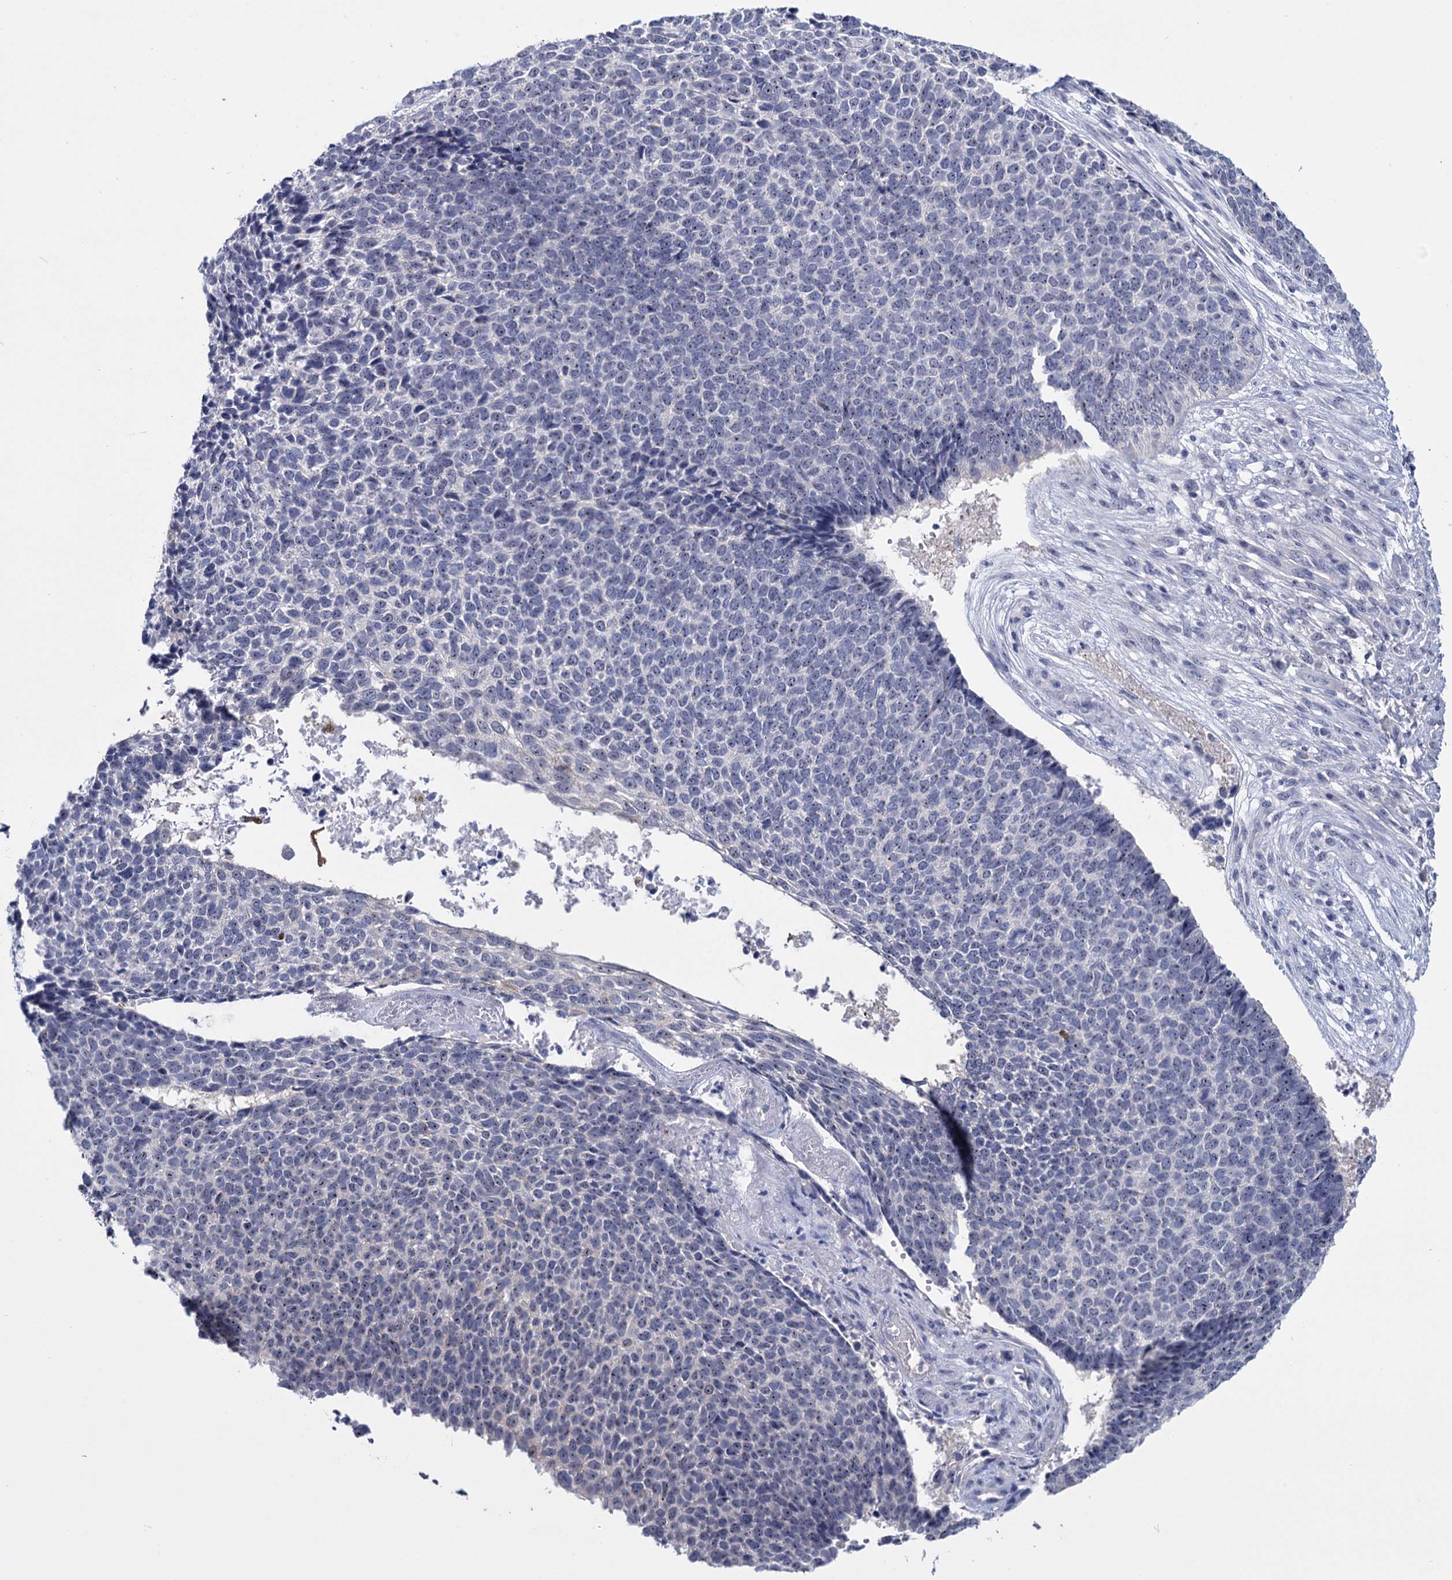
{"staining": {"intensity": "negative", "quantity": "none", "location": "none"}, "tissue": "skin cancer", "cell_type": "Tumor cells", "image_type": "cancer", "snomed": [{"axis": "morphology", "description": "Basal cell carcinoma"}, {"axis": "topography", "description": "Skin"}], "caption": "An image of basal cell carcinoma (skin) stained for a protein demonstrates no brown staining in tumor cells.", "gene": "SFN", "patient": {"sex": "female", "age": 84}}